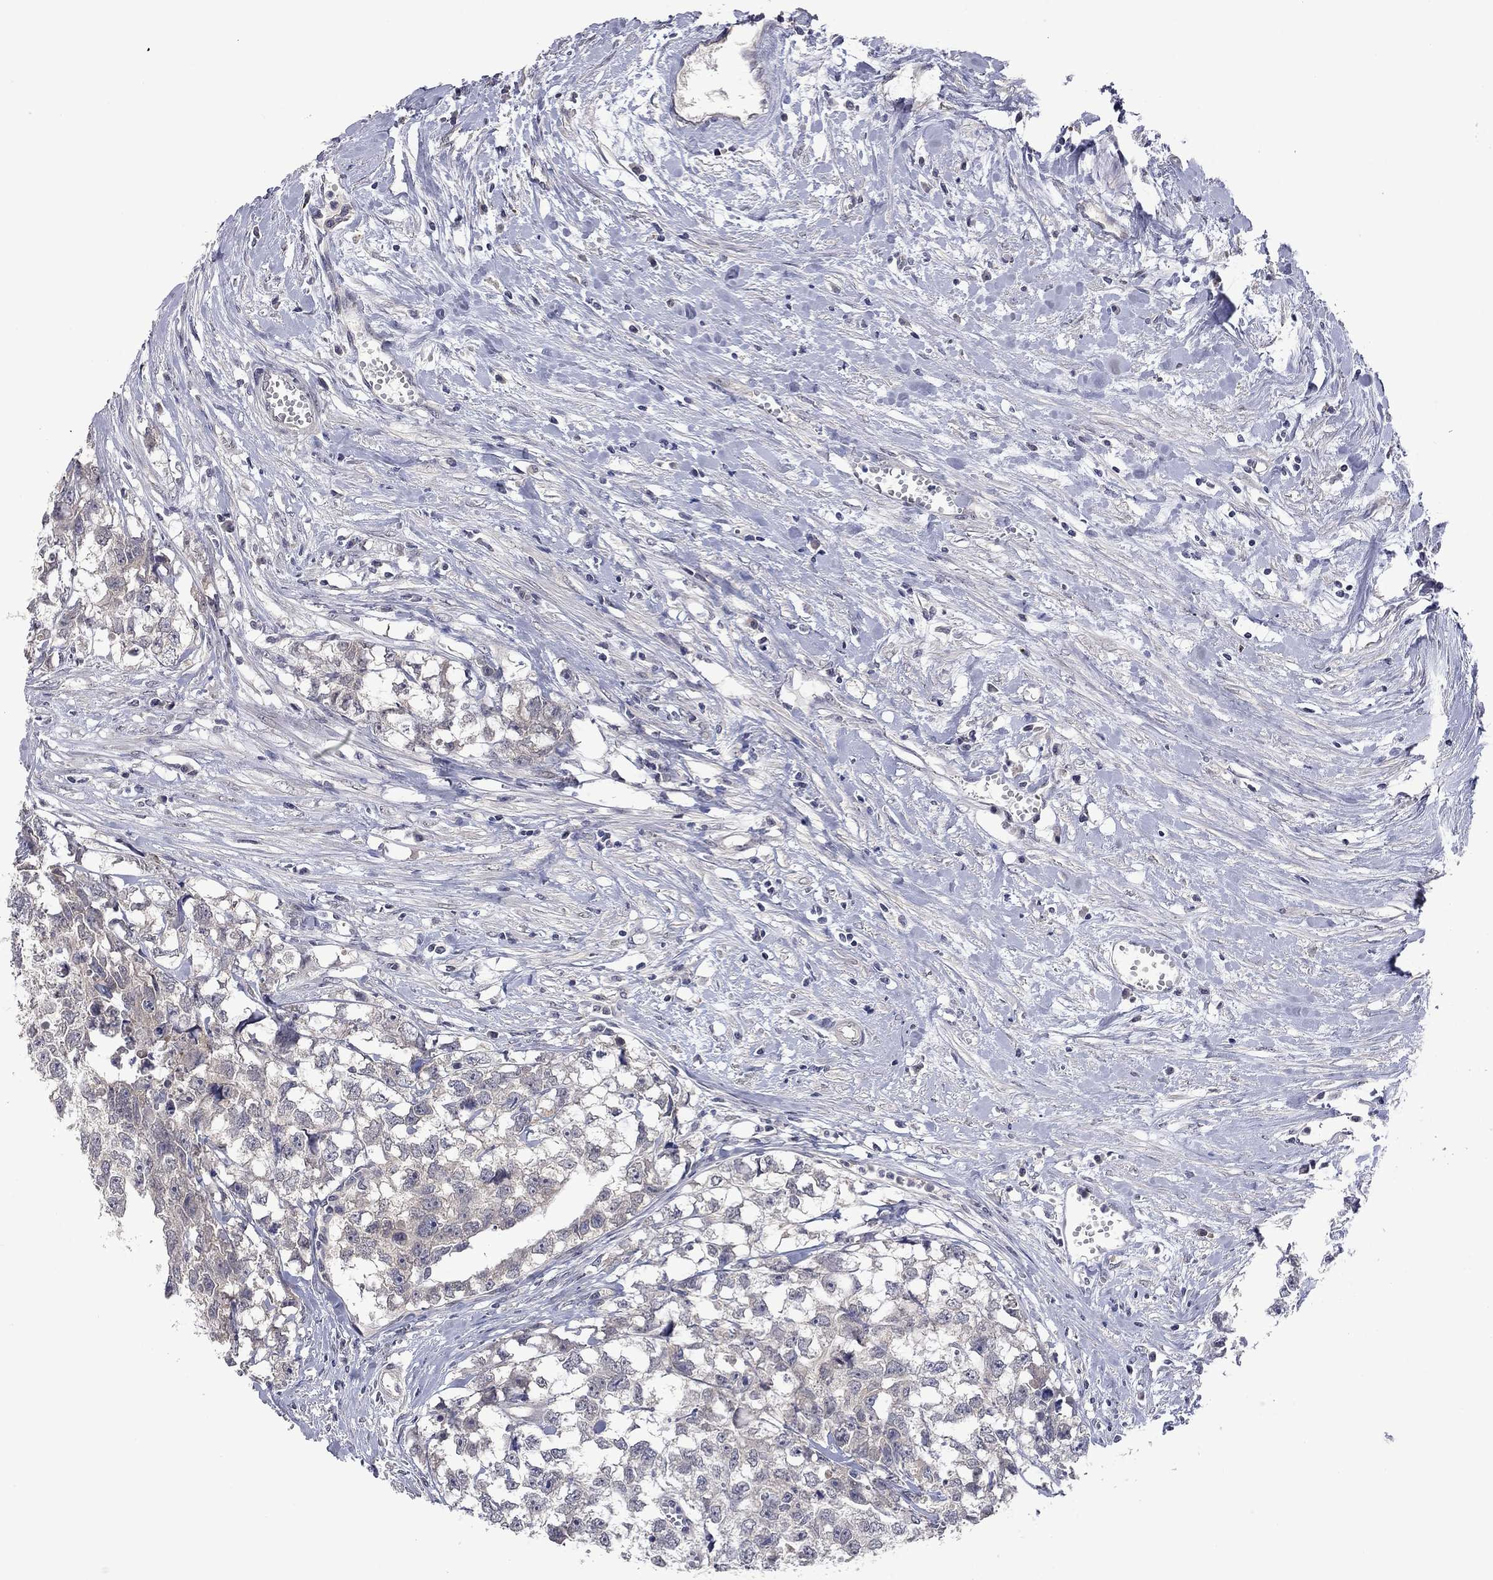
{"staining": {"intensity": "negative", "quantity": "none", "location": "none"}, "tissue": "testis cancer", "cell_type": "Tumor cells", "image_type": "cancer", "snomed": [{"axis": "morphology", "description": "Carcinoma, Embryonal, NOS"}, {"axis": "morphology", "description": "Teratoma, malignant, NOS"}, {"axis": "topography", "description": "Testis"}], "caption": "Tumor cells show no significant positivity in teratoma (malignant) (testis). (Stains: DAB immunohistochemistry (IHC) with hematoxylin counter stain, Microscopy: brightfield microscopy at high magnification).", "gene": "FABP12", "patient": {"sex": "male", "age": 44}}